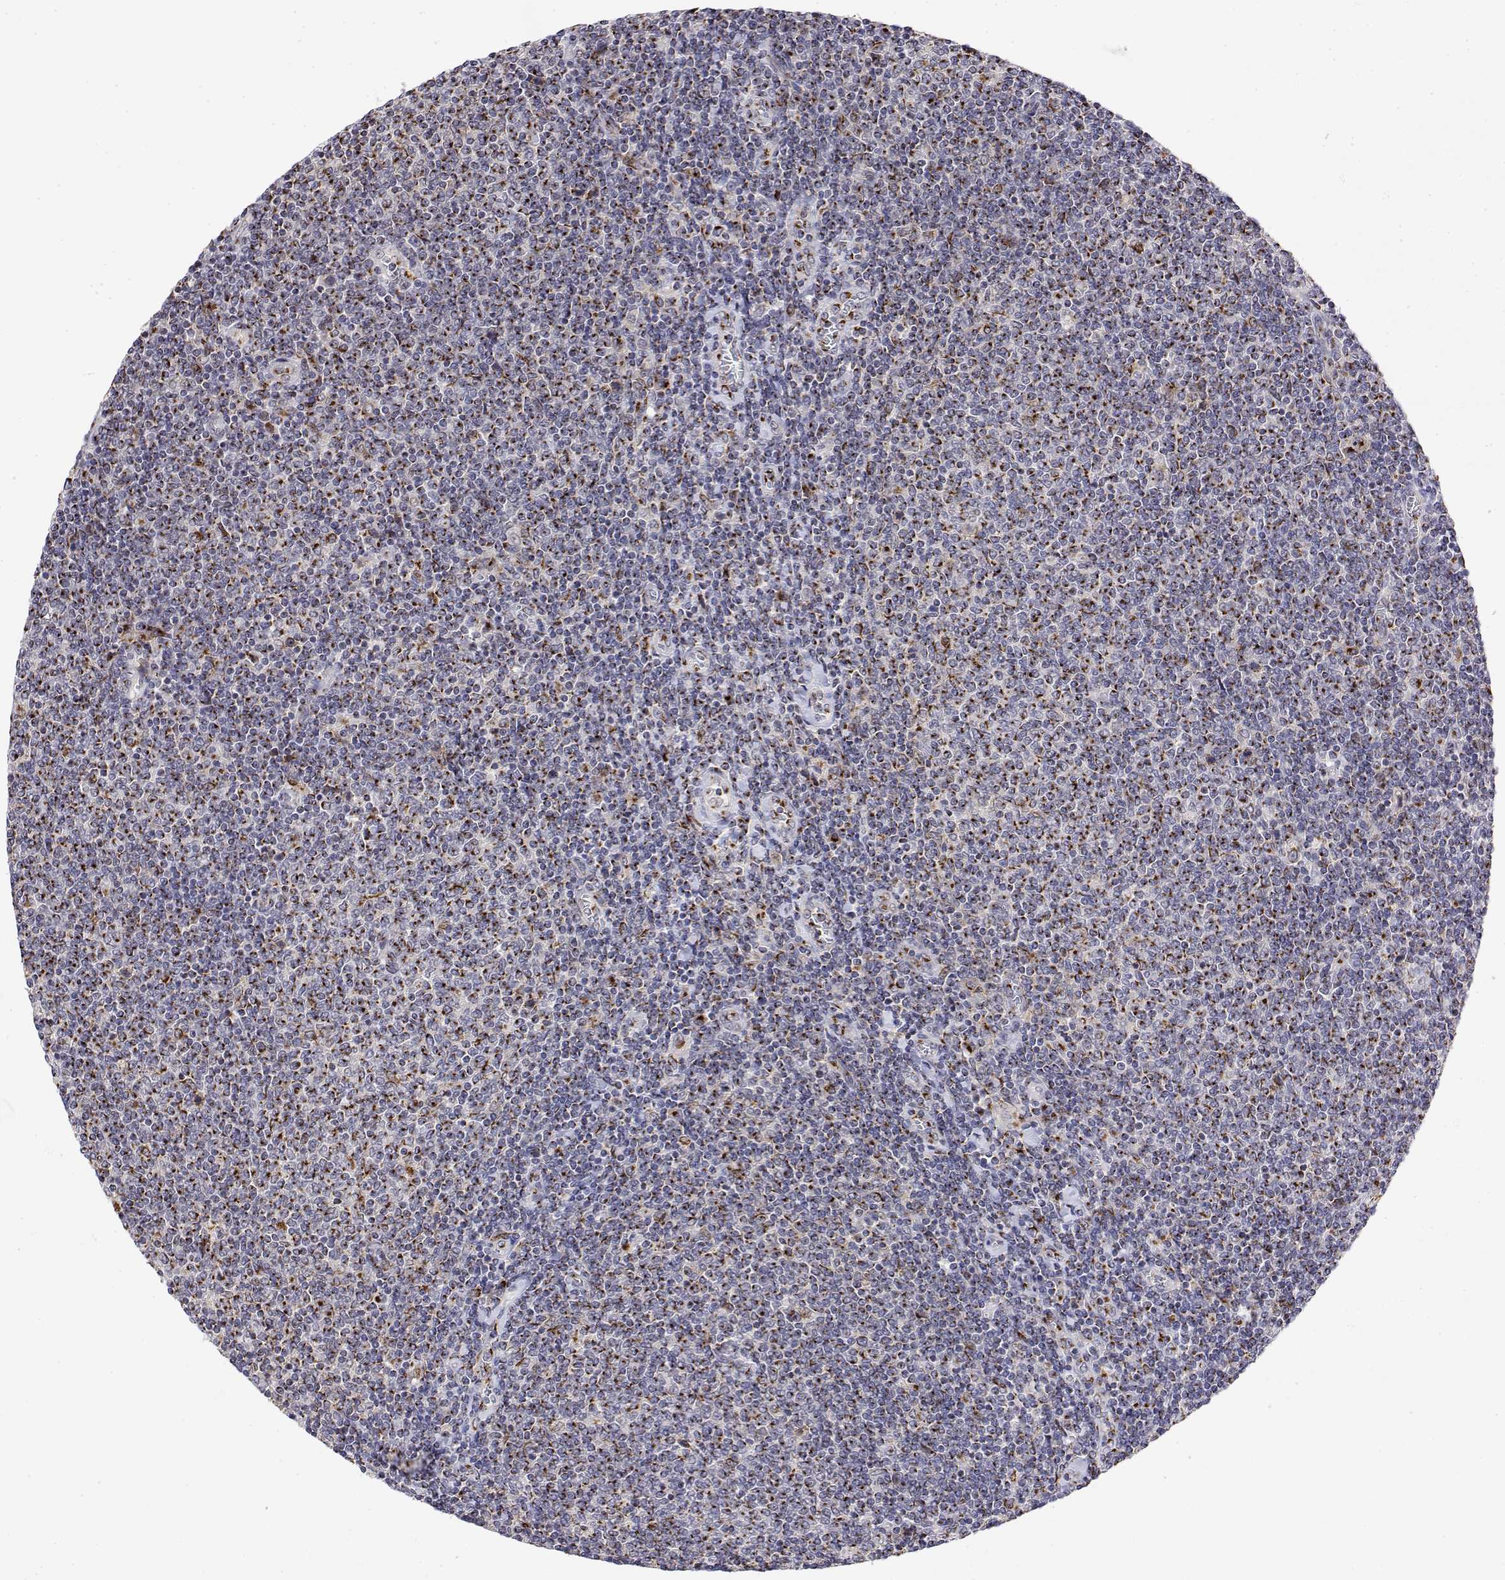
{"staining": {"intensity": "strong", "quantity": "<25%", "location": "cytoplasmic/membranous"}, "tissue": "lymphoma", "cell_type": "Tumor cells", "image_type": "cancer", "snomed": [{"axis": "morphology", "description": "Malignant lymphoma, non-Hodgkin's type, Low grade"}, {"axis": "topography", "description": "Lymph node"}], "caption": "Protein staining by immunohistochemistry (IHC) reveals strong cytoplasmic/membranous positivity in about <25% of tumor cells in lymphoma.", "gene": "YIPF3", "patient": {"sex": "male", "age": 52}}